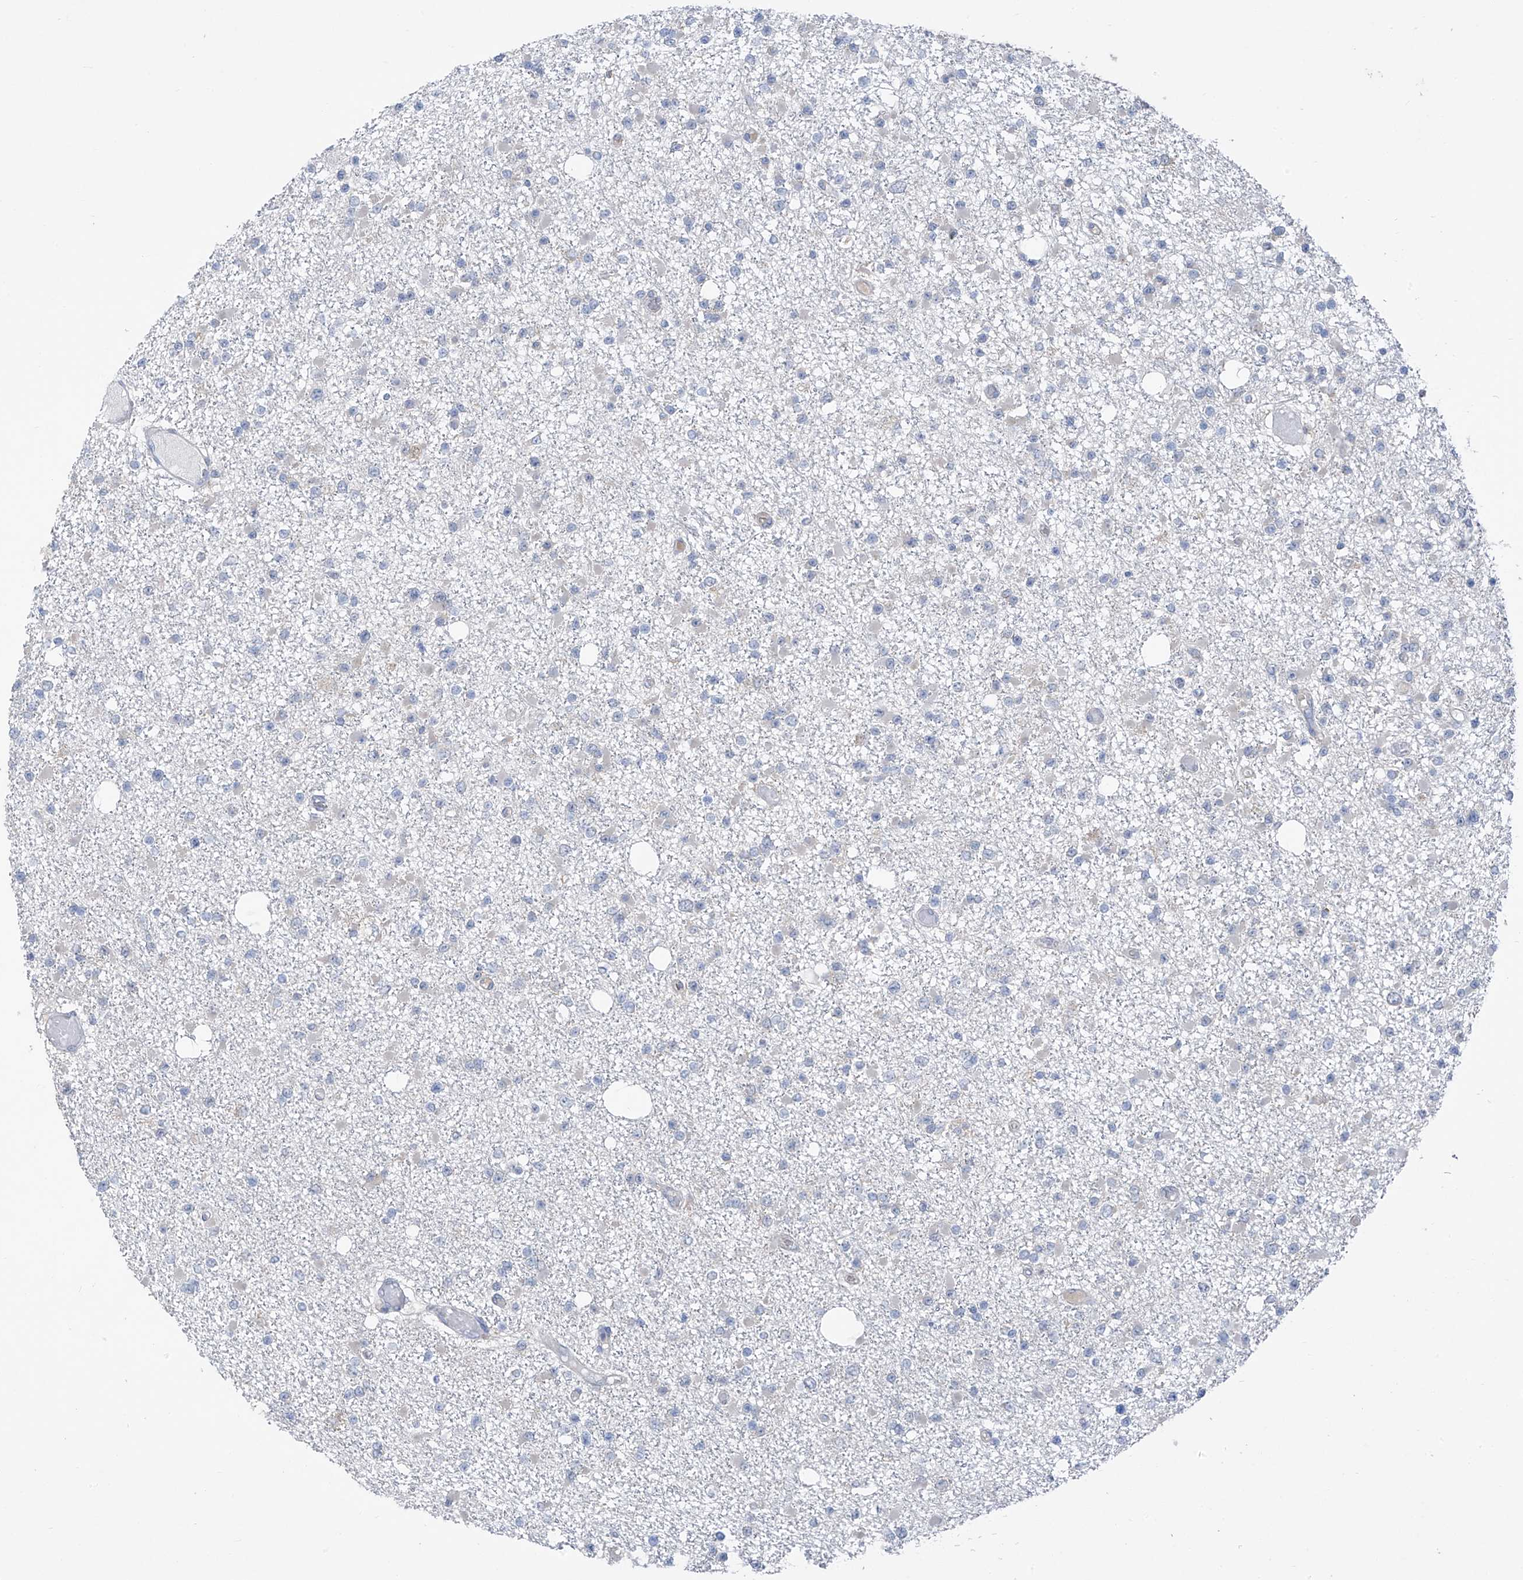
{"staining": {"intensity": "negative", "quantity": "none", "location": "none"}, "tissue": "glioma", "cell_type": "Tumor cells", "image_type": "cancer", "snomed": [{"axis": "morphology", "description": "Glioma, malignant, Low grade"}, {"axis": "topography", "description": "Brain"}], "caption": "IHC histopathology image of glioma stained for a protein (brown), which displays no expression in tumor cells.", "gene": "RPL4", "patient": {"sex": "female", "age": 22}}